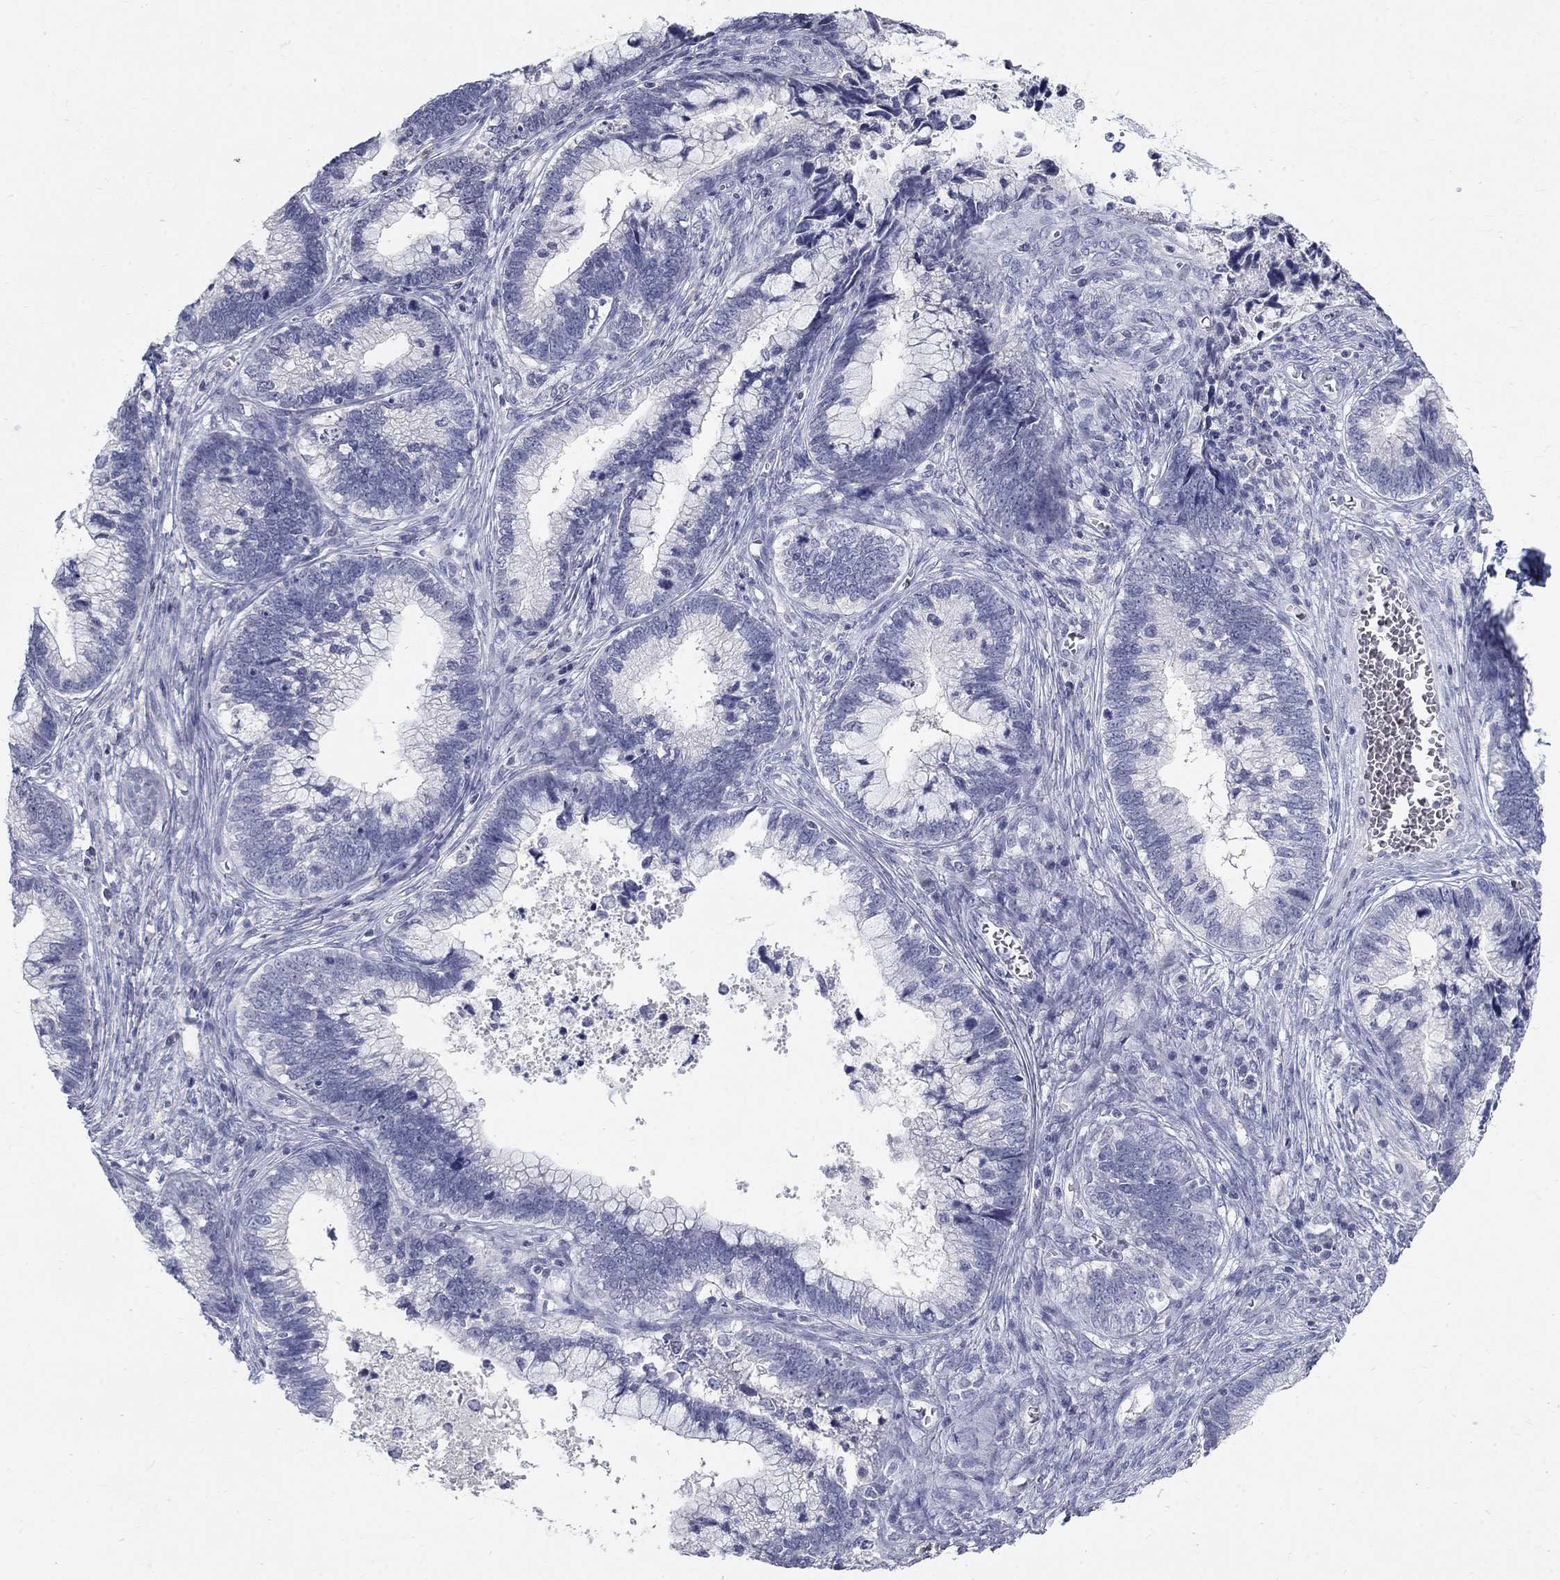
{"staining": {"intensity": "negative", "quantity": "none", "location": "none"}, "tissue": "cervical cancer", "cell_type": "Tumor cells", "image_type": "cancer", "snomed": [{"axis": "morphology", "description": "Adenocarcinoma, NOS"}, {"axis": "topography", "description": "Cervix"}], "caption": "IHC of adenocarcinoma (cervical) displays no expression in tumor cells.", "gene": "PTH1R", "patient": {"sex": "female", "age": 44}}